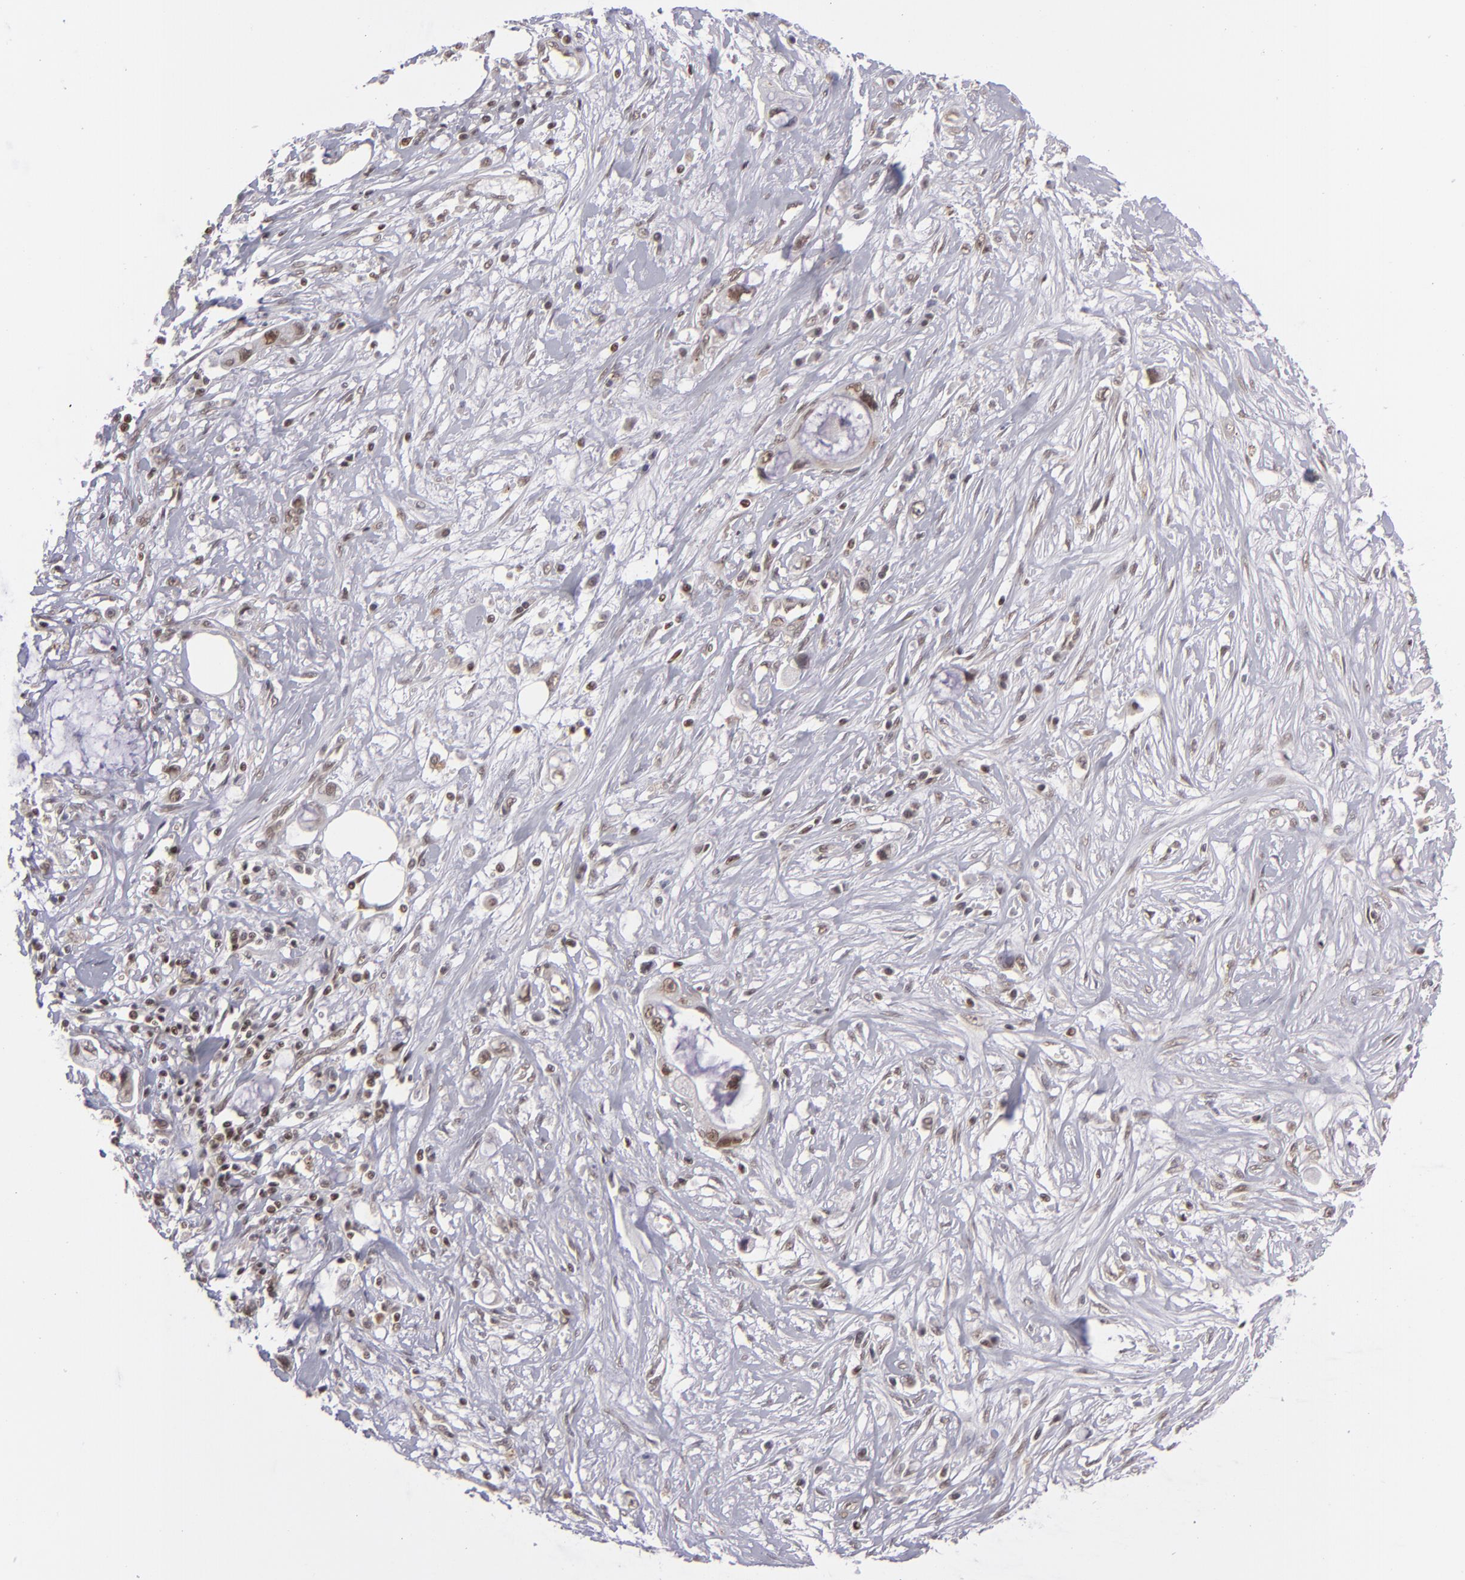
{"staining": {"intensity": "moderate", "quantity": ">75%", "location": "nuclear"}, "tissue": "pancreatic cancer", "cell_type": "Tumor cells", "image_type": "cancer", "snomed": [{"axis": "morphology", "description": "Adenocarcinoma, NOS"}, {"axis": "topography", "description": "Pancreas"}, {"axis": "topography", "description": "Stomach, upper"}], "caption": "Immunohistochemistry (IHC) micrograph of neoplastic tissue: human pancreatic cancer stained using immunohistochemistry reveals medium levels of moderate protein expression localized specifically in the nuclear of tumor cells, appearing as a nuclear brown color.", "gene": "MLLT3", "patient": {"sex": "male", "age": 77}}